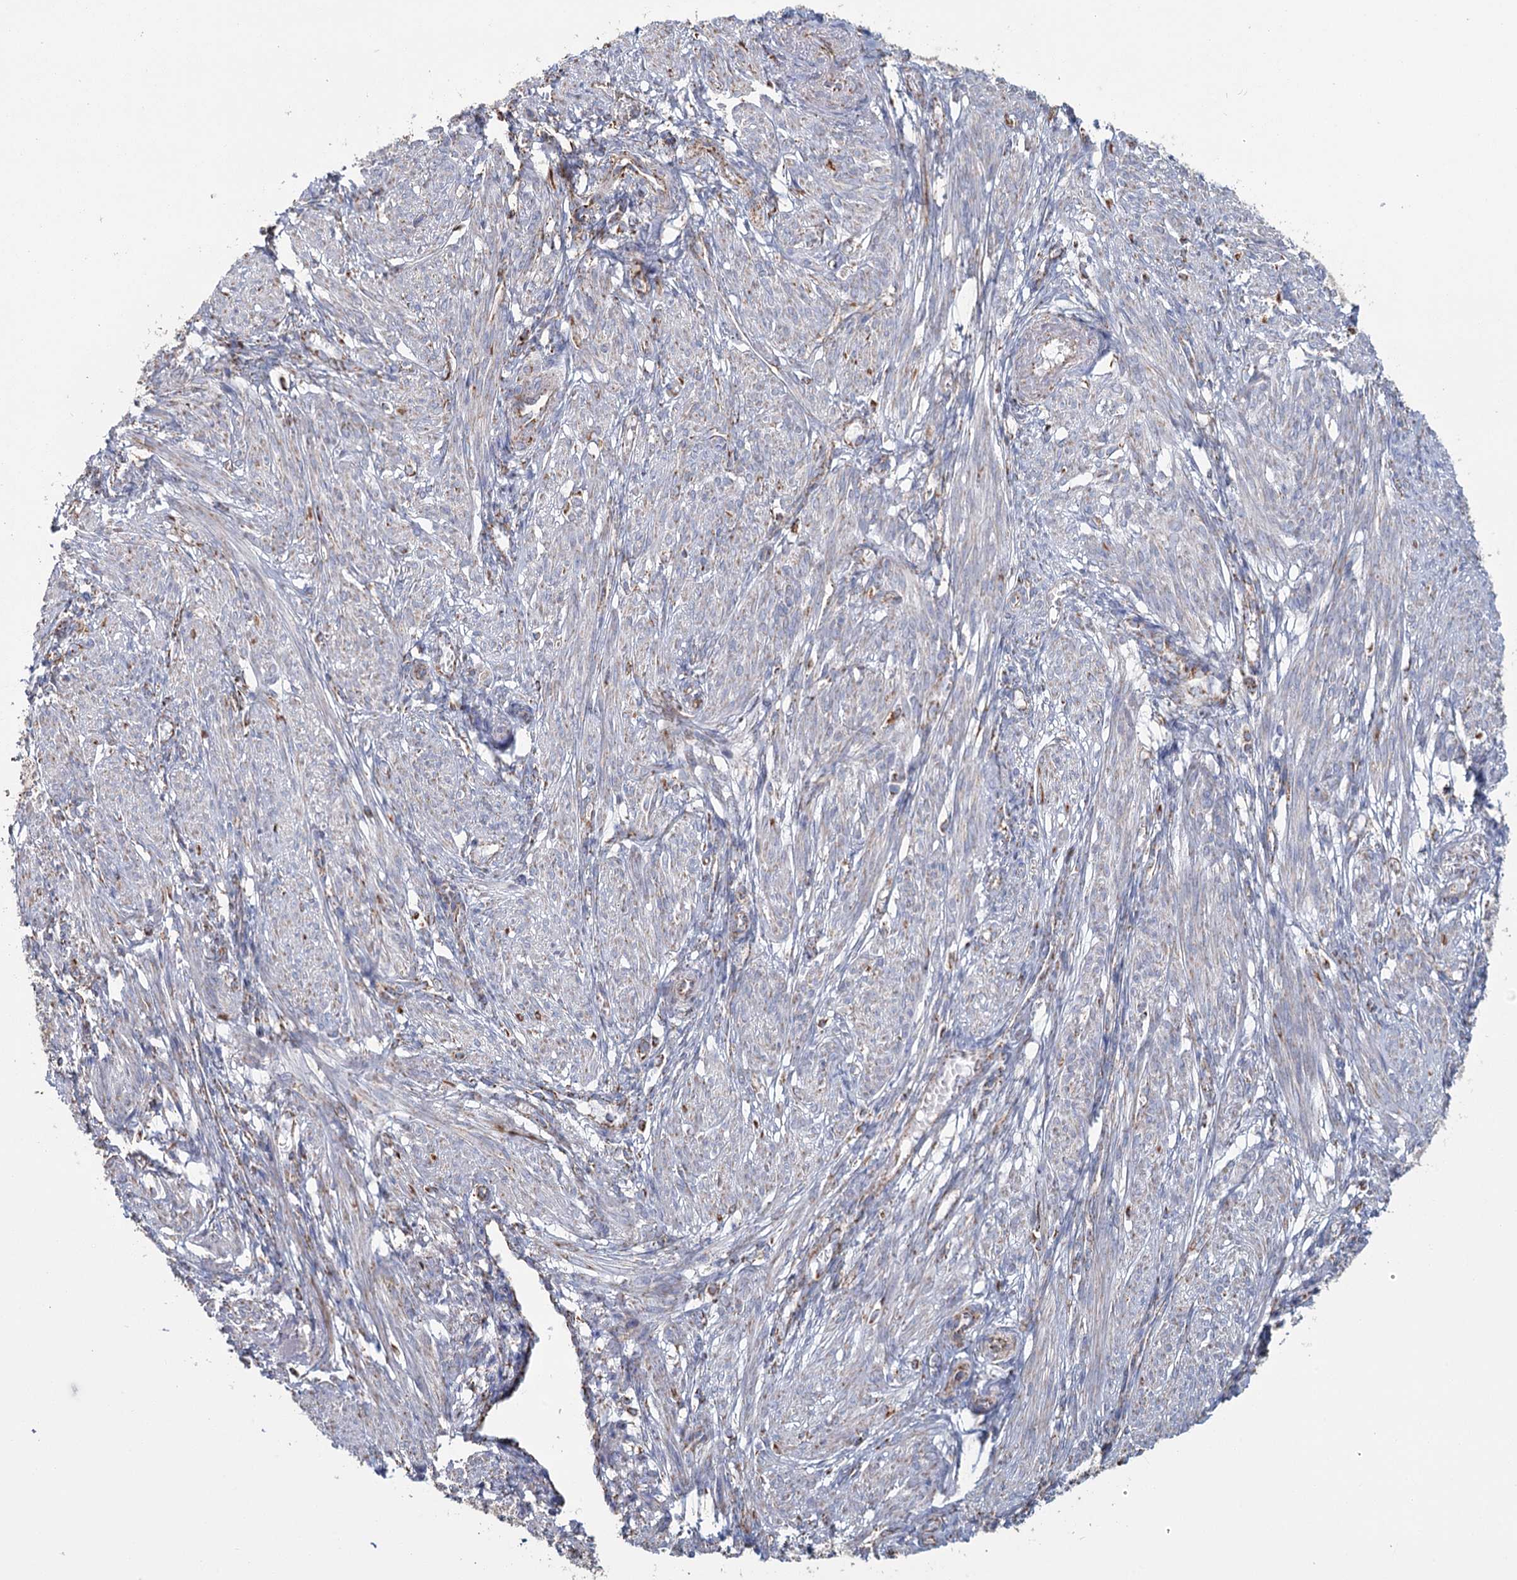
{"staining": {"intensity": "negative", "quantity": "none", "location": "none"}, "tissue": "smooth muscle", "cell_type": "Smooth muscle cells", "image_type": "normal", "snomed": [{"axis": "morphology", "description": "Normal tissue, NOS"}, {"axis": "topography", "description": "Smooth muscle"}], "caption": "DAB (3,3'-diaminobenzidine) immunohistochemical staining of unremarkable smooth muscle reveals no significant expression in smooth muscle cells.", "gene": "MRPL44", "patient": {"sex": "female", "age": 39}}